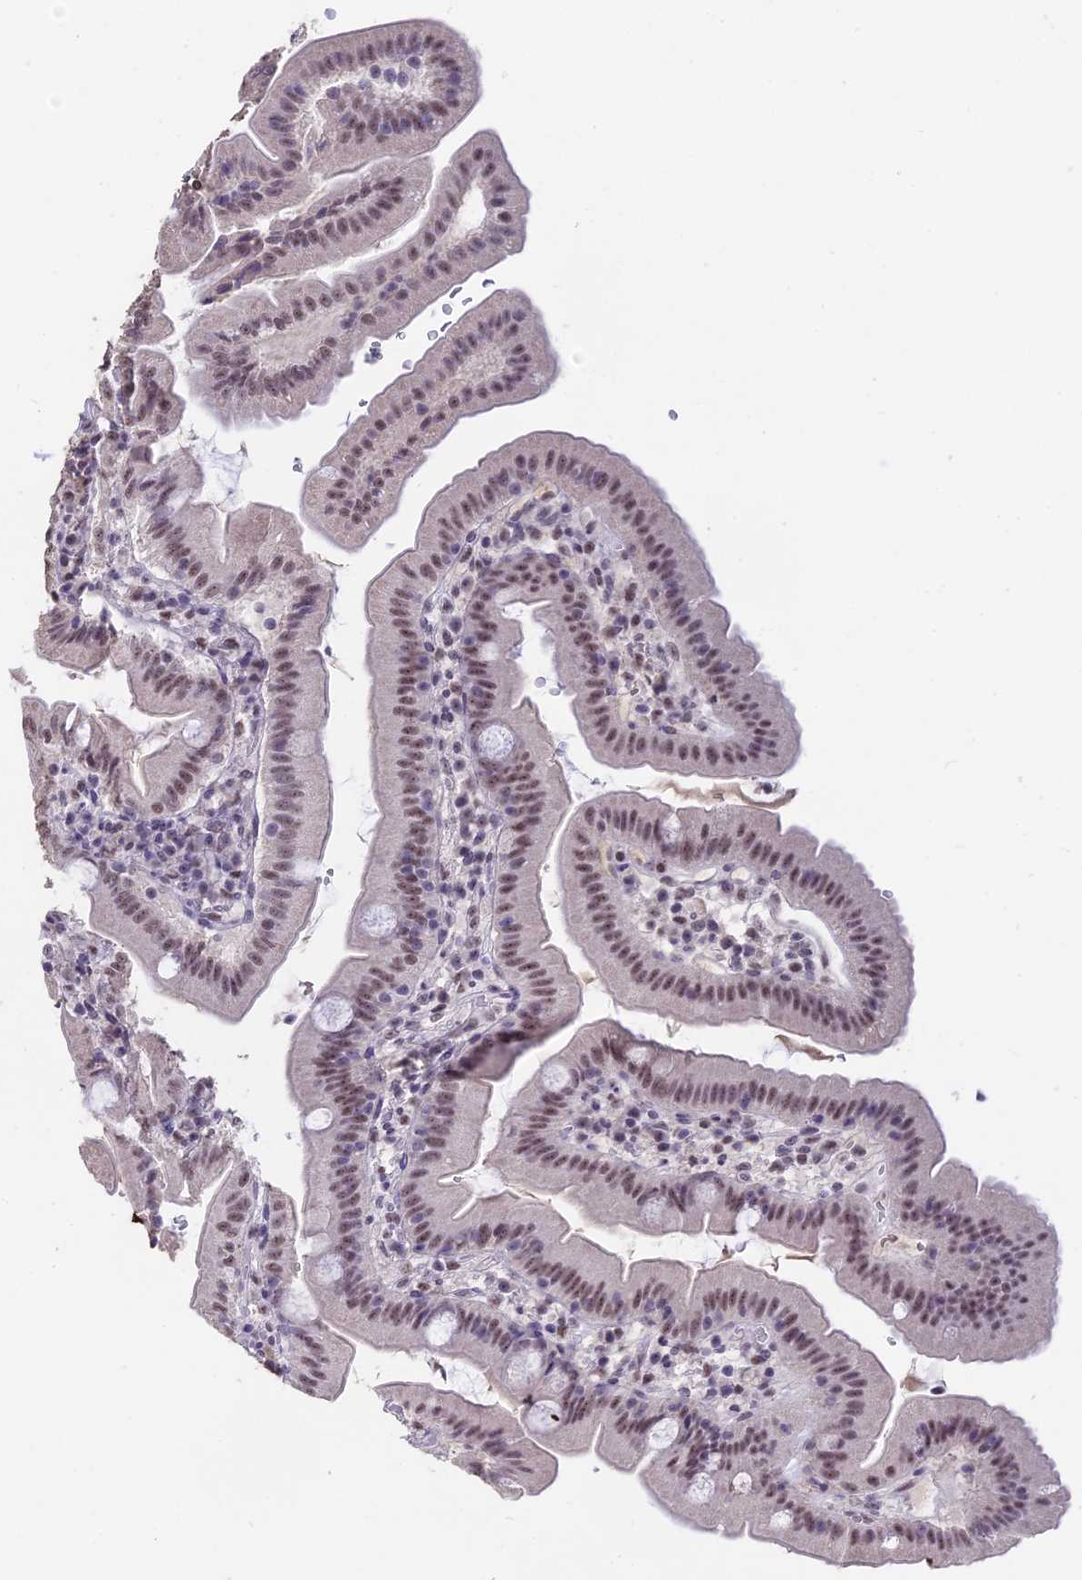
{"staining": {"intensity": "moderate", "quantity": ">75%", "location": "nuclear"}, "tissue": "duodenum", "cell_type": "Glandular cells", "image_type": "normal", "snomed": [{"axis": "morphology", "description": "Normal tissue, NOS"}, {"axis": "topography", "description": "Duodenum"}], "caption": "Immunohistochemistry (IHC) photomicrograph of normal duodenum: human duodenum stained using immunohistochemistry (IHC) displays medium levels of moderate protein expression localized specifically in the nuclear of glandular cells, appearing as a nuclear brown color.", "gene": "SETD2", "patient": {"sex": "female", "age": 67}}